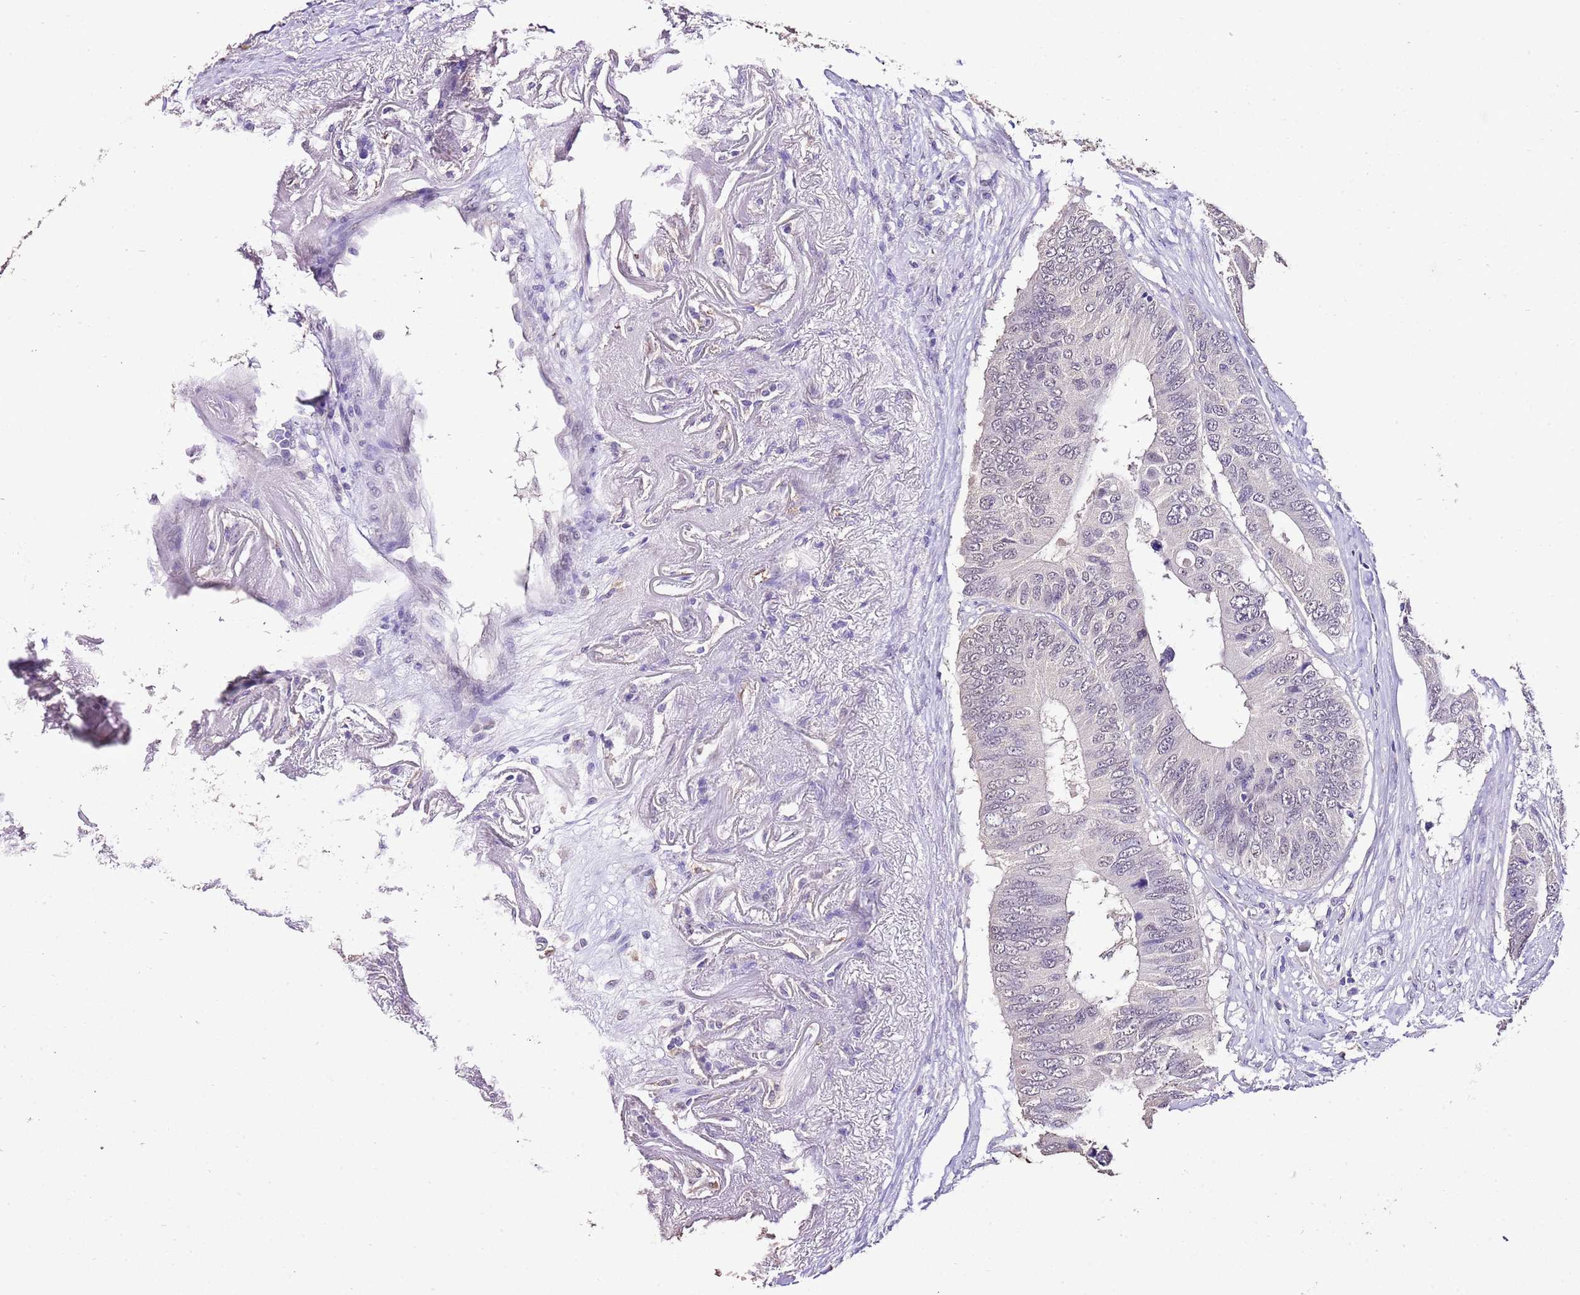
{"staining": {"intensity": "negative", "quantity": "none", "location": "none"}, "tissue": "colorectal cancer", "cell_type": "Tumor cells", "image_type": "cancer", "snomed": [{"axis": "morphology", "description": "Adenocarcinoma, NOS"}, {"axis": "topography", "description": "Colon"}], "caption": "Photomicrograph shows no significant protein staining in tumor cells of adenocarcinoma (colorectal).", "gene": "IZUMO4", "patient": {"sex": "male", "age": 71}}